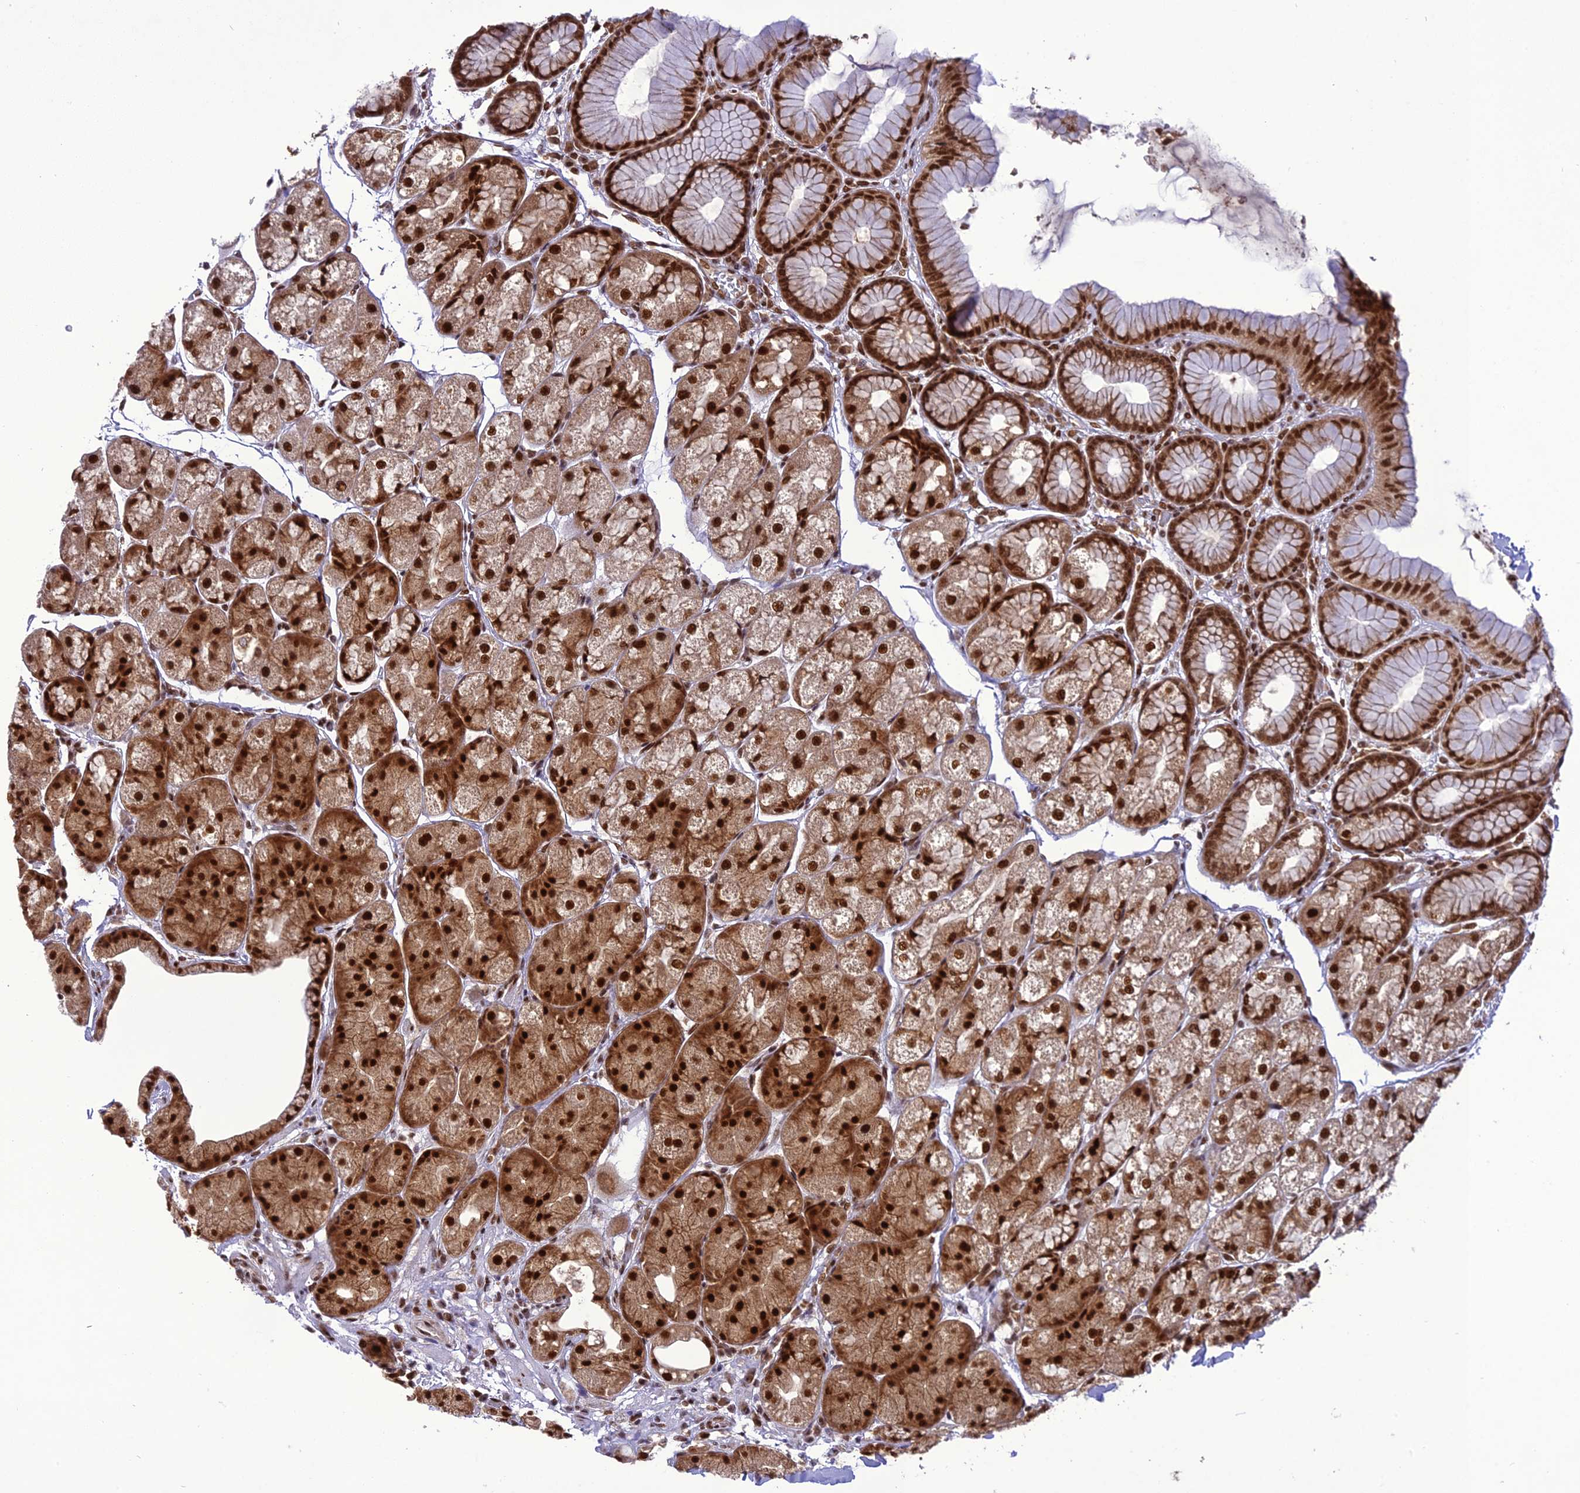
{"staining": {"intensity": "strong", "quantity": ">75%", "location": "cytoplasmic/membranous,nuclear"}, "tissue": "stomach", "cell_type": "Glandular cells", "image_type": "normal", "snomed": [{"axis": "morphology", "description": "Normal tissue, NOS"}, {"axis": "topography", "description": "Stomach"}], "caption": "Glandular cells show high levels of strong cytoplasmic/membranous,nuclear expression in approximately >75% of cells in unremarkable human stomach.", "gene": "DDX1", "patient": {"sex": "male", "age": 57}}